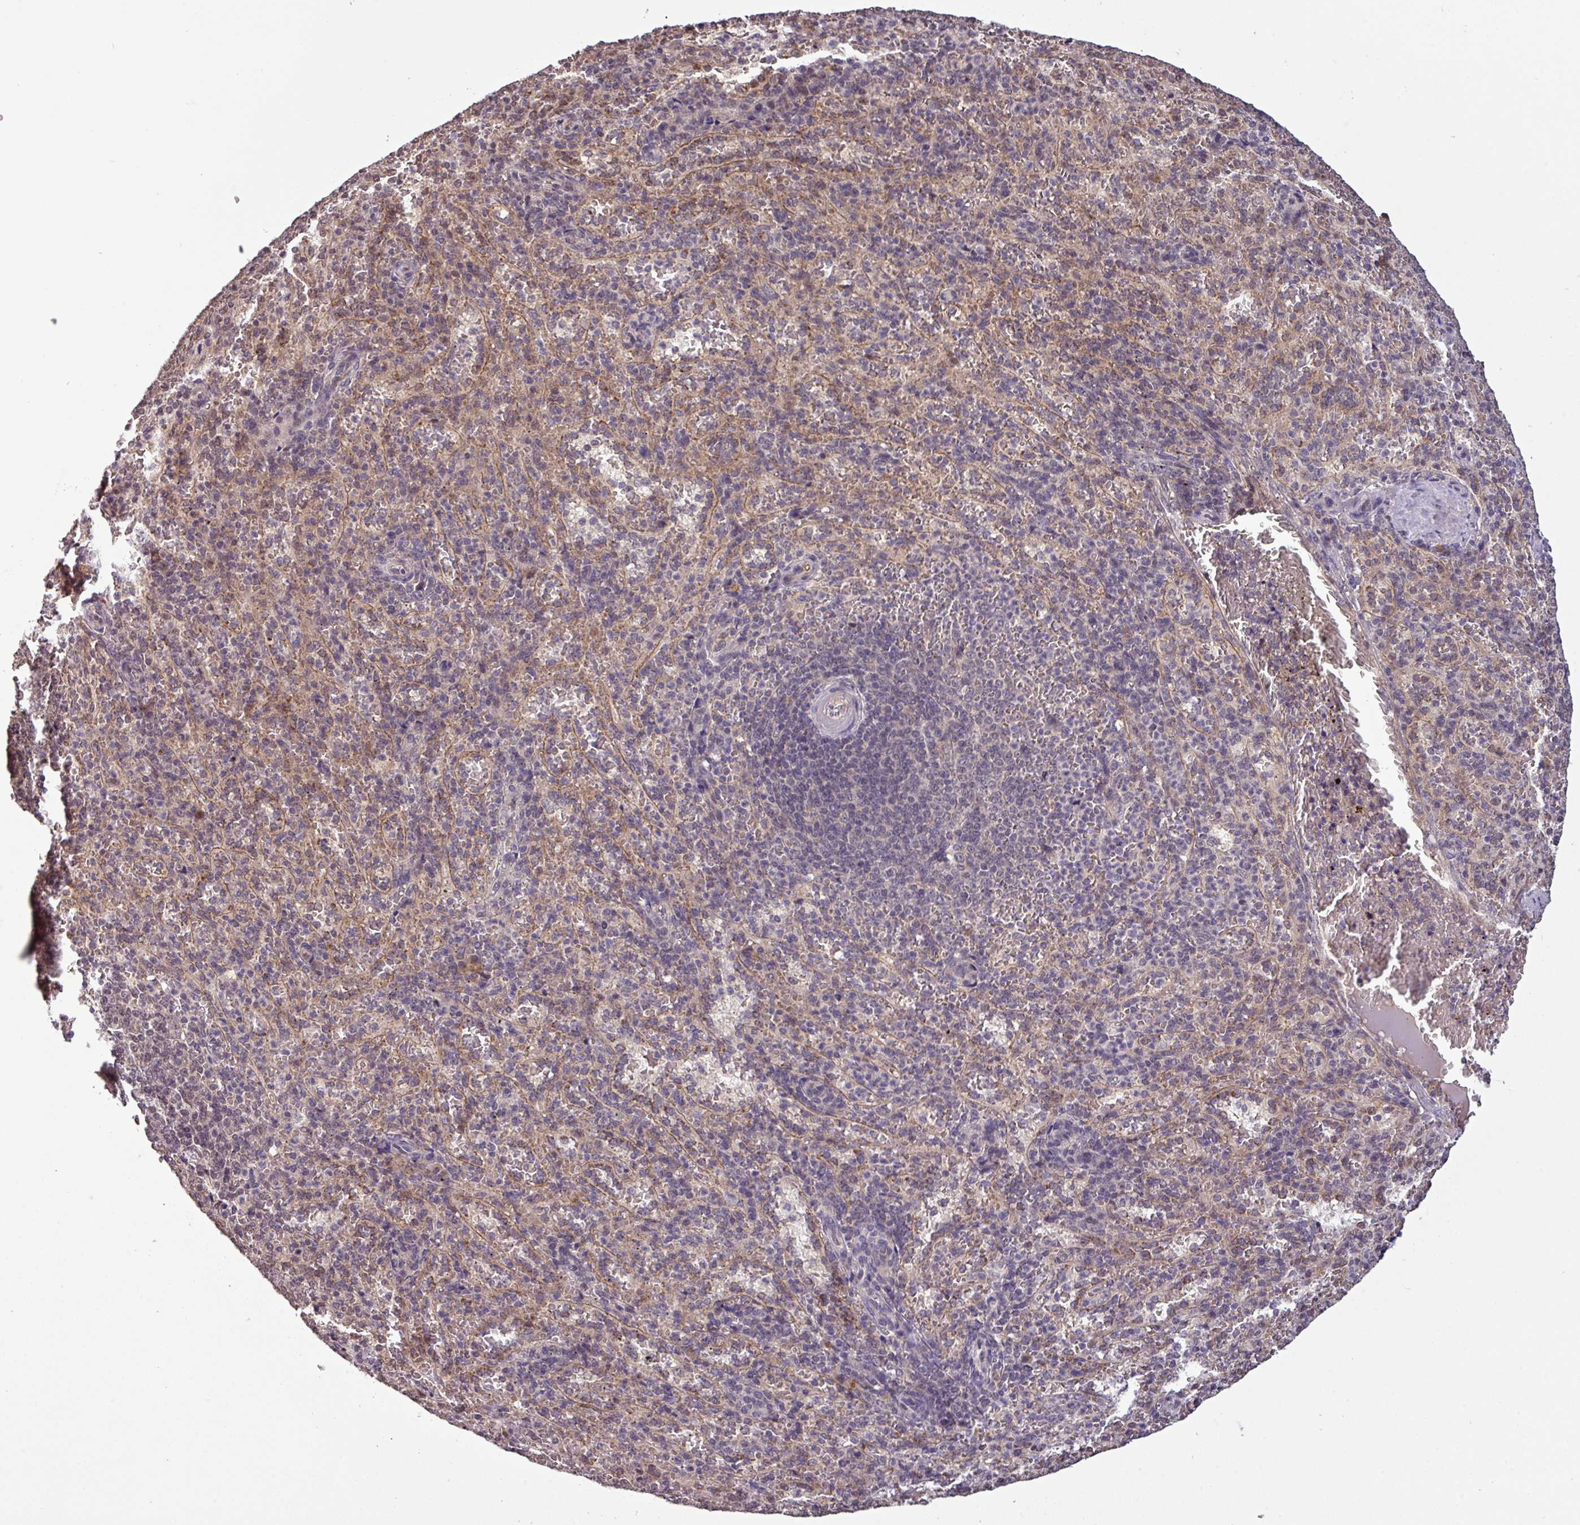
{"staining": {"intensity": "weak", "quantity": "<25%", "location": "cytoplasmic/membranous"}, "tissue": "spleen", "cell_type": "Cells in red pulp", "image_type": "normal", "snomed": [{"axis": "morphology", "description": "Normal tissue, NOS"}, {"axis": "topography", "description": "Spleen"}], "caption": "High power microscopy micrograph of an immunohistochemistry (IHC) image of normal spleen, revealing no significant positivity in cells in red pulp. Brightfield microscopy of immunohistochemistry (IHC) stained with DAB (brown) and hematoxylin (blue), captured at high magnification.", "gene": "NOB1", "patient": {"sex": "female", "age": 21}}